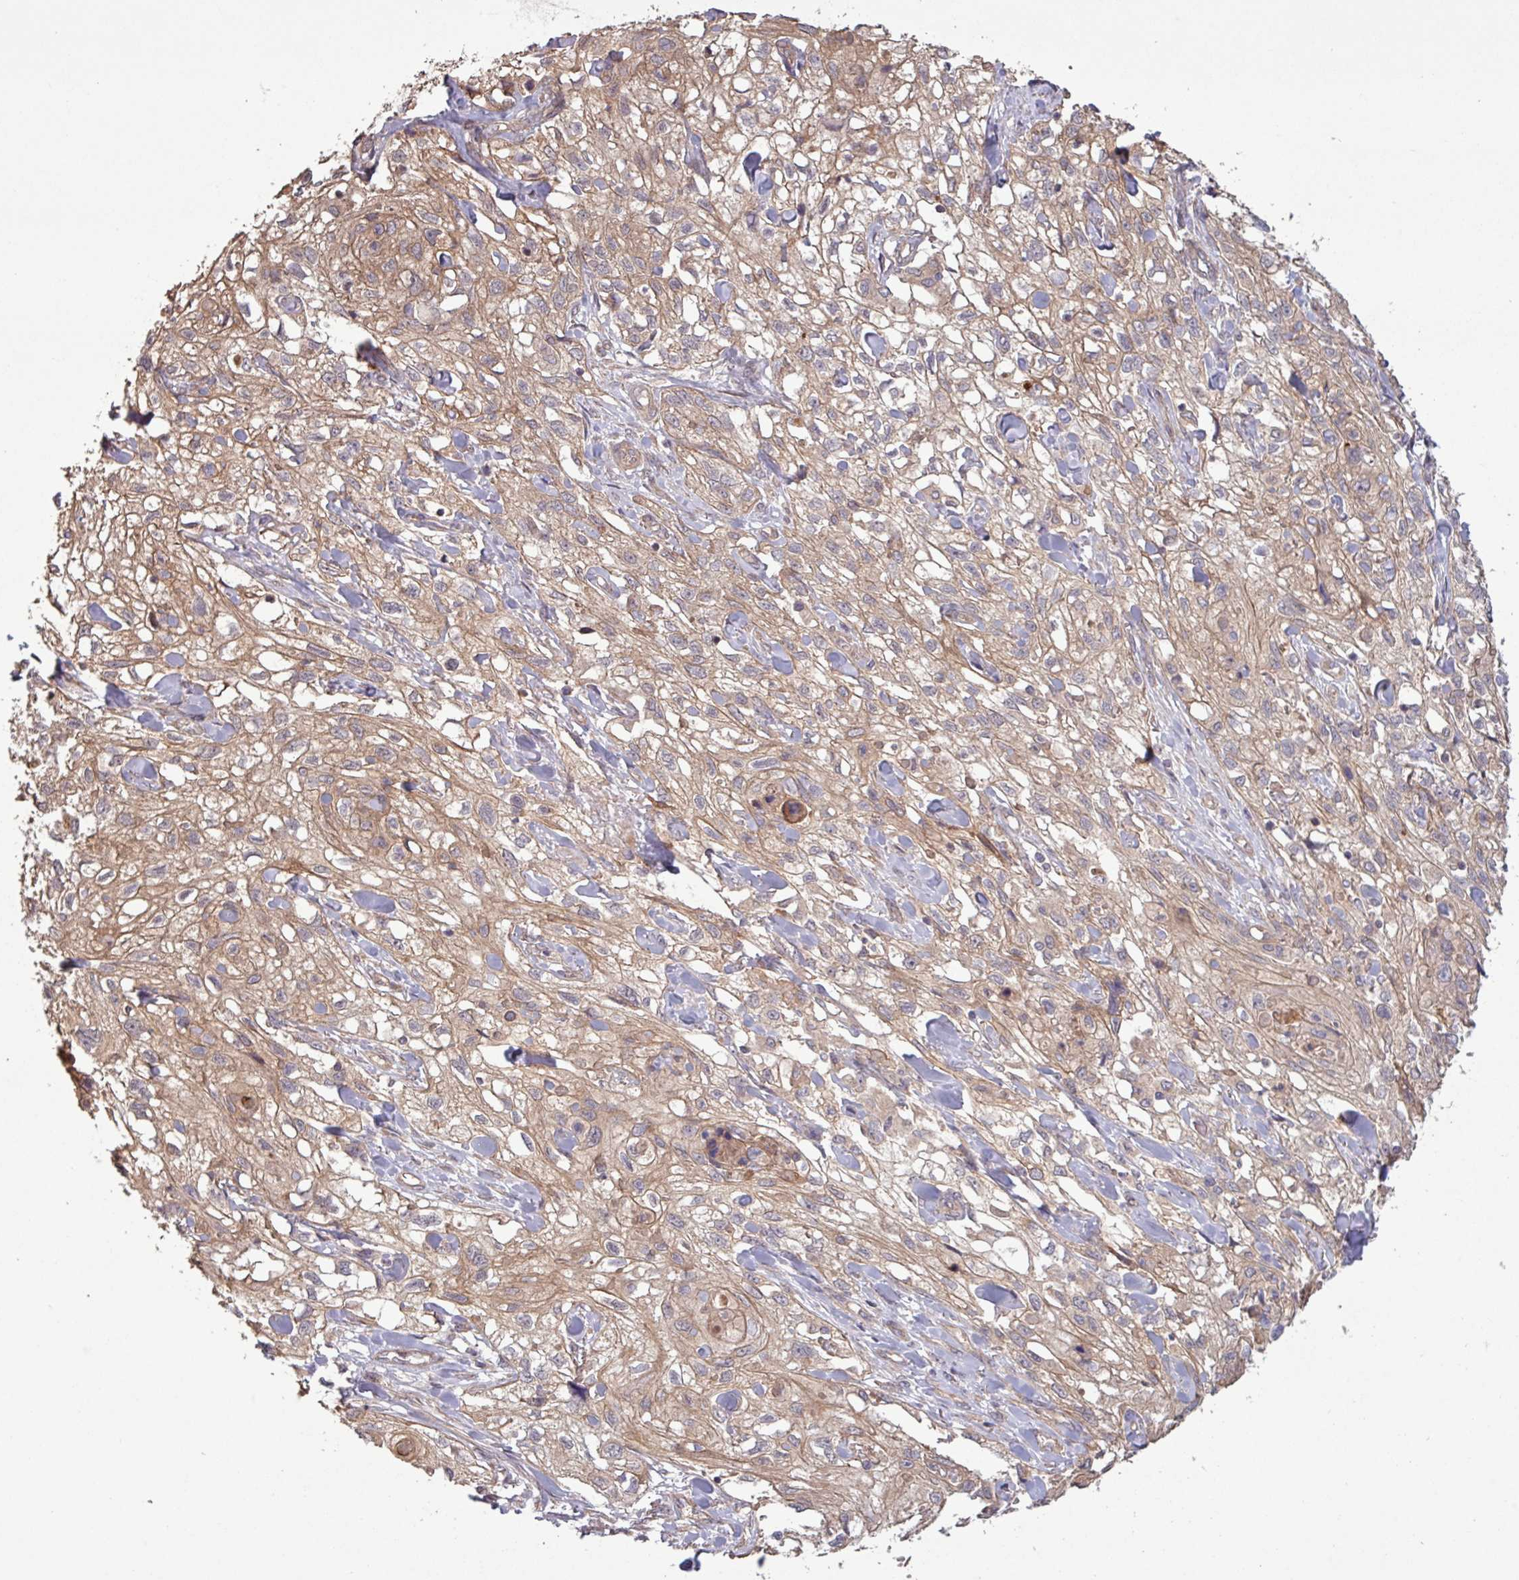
{"staining": {"intensity": "moderate", "quantity": ">75%", "location": "cytoplasmic/membranous"}, "tissue": "skin cancer", "cell_type": "Tumor cells", "image_type": "cancer", "snomed": [{"axis": "morphology", "description": "Squamous cell carcinoma, NOS"}, {"axis": "topography", "description": "Skin"}, {"axis": "topography", "description": "Vulva"}], "caption": "Skin squamous cell carcinoma stained with a protein marker exhibits moderate staining in tumor cells.", "gene": "TRABD2A", "patient": {"sex": "female", "age": 86}}